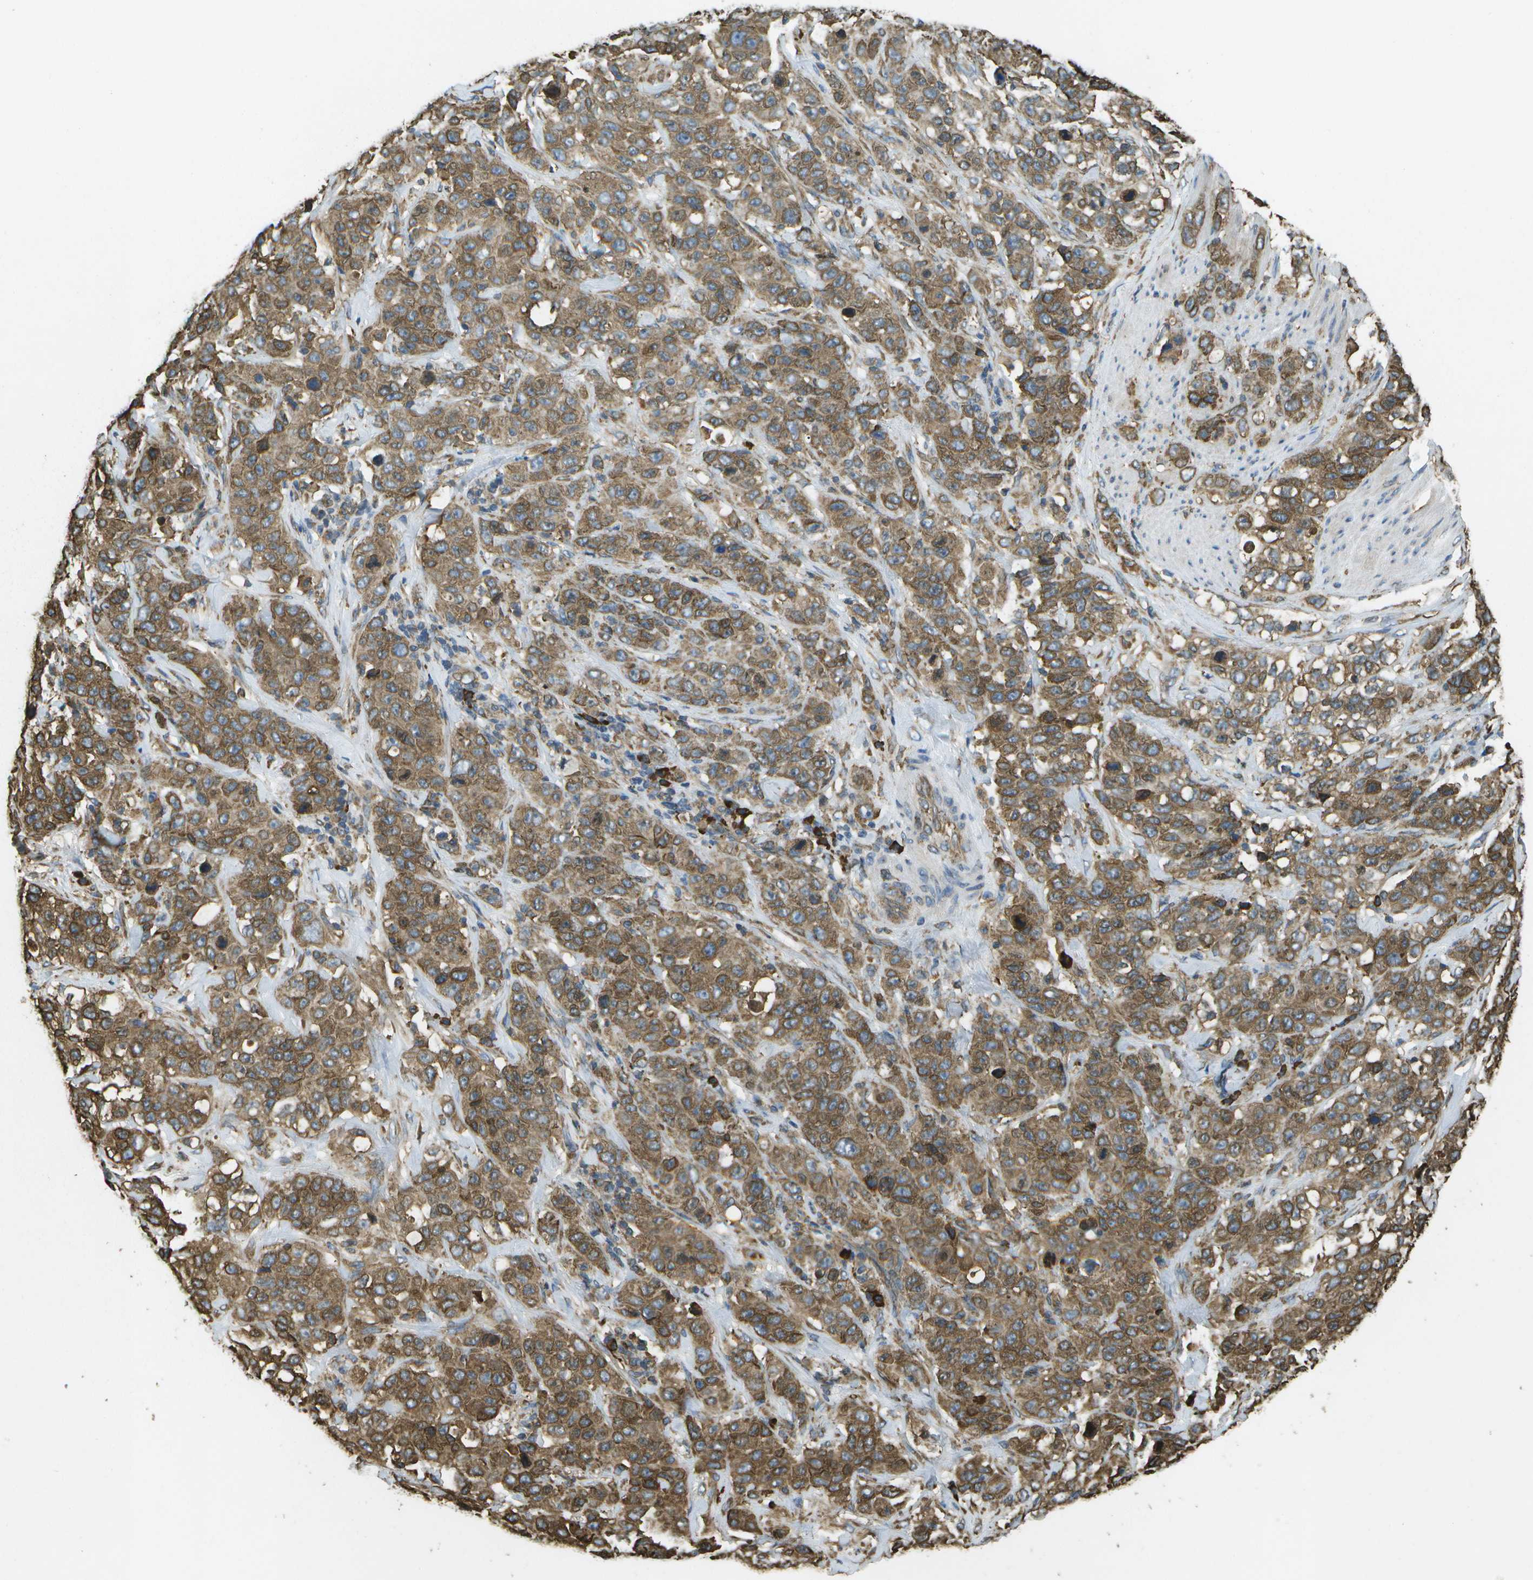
{"staining": {"intensity": "moderate", "quantity": ">75%", "location": "cytoplasmic/membranous"}, "tissue": "stomach cancer", "cell_type": "Tumor cells", "image_type": "cancer", "snomed": [{"axis": "morphology", "description": "Adenocarcinoma, NOS"}, {"axis": "topography", "description": "Stomach"}], "caption": "Adenocarcinoma (stomach) stained with a protein marker displays moderate staining in tumor cells.", "gene": "PDIA4", "patient": {"sex": "male", "age": 48}}